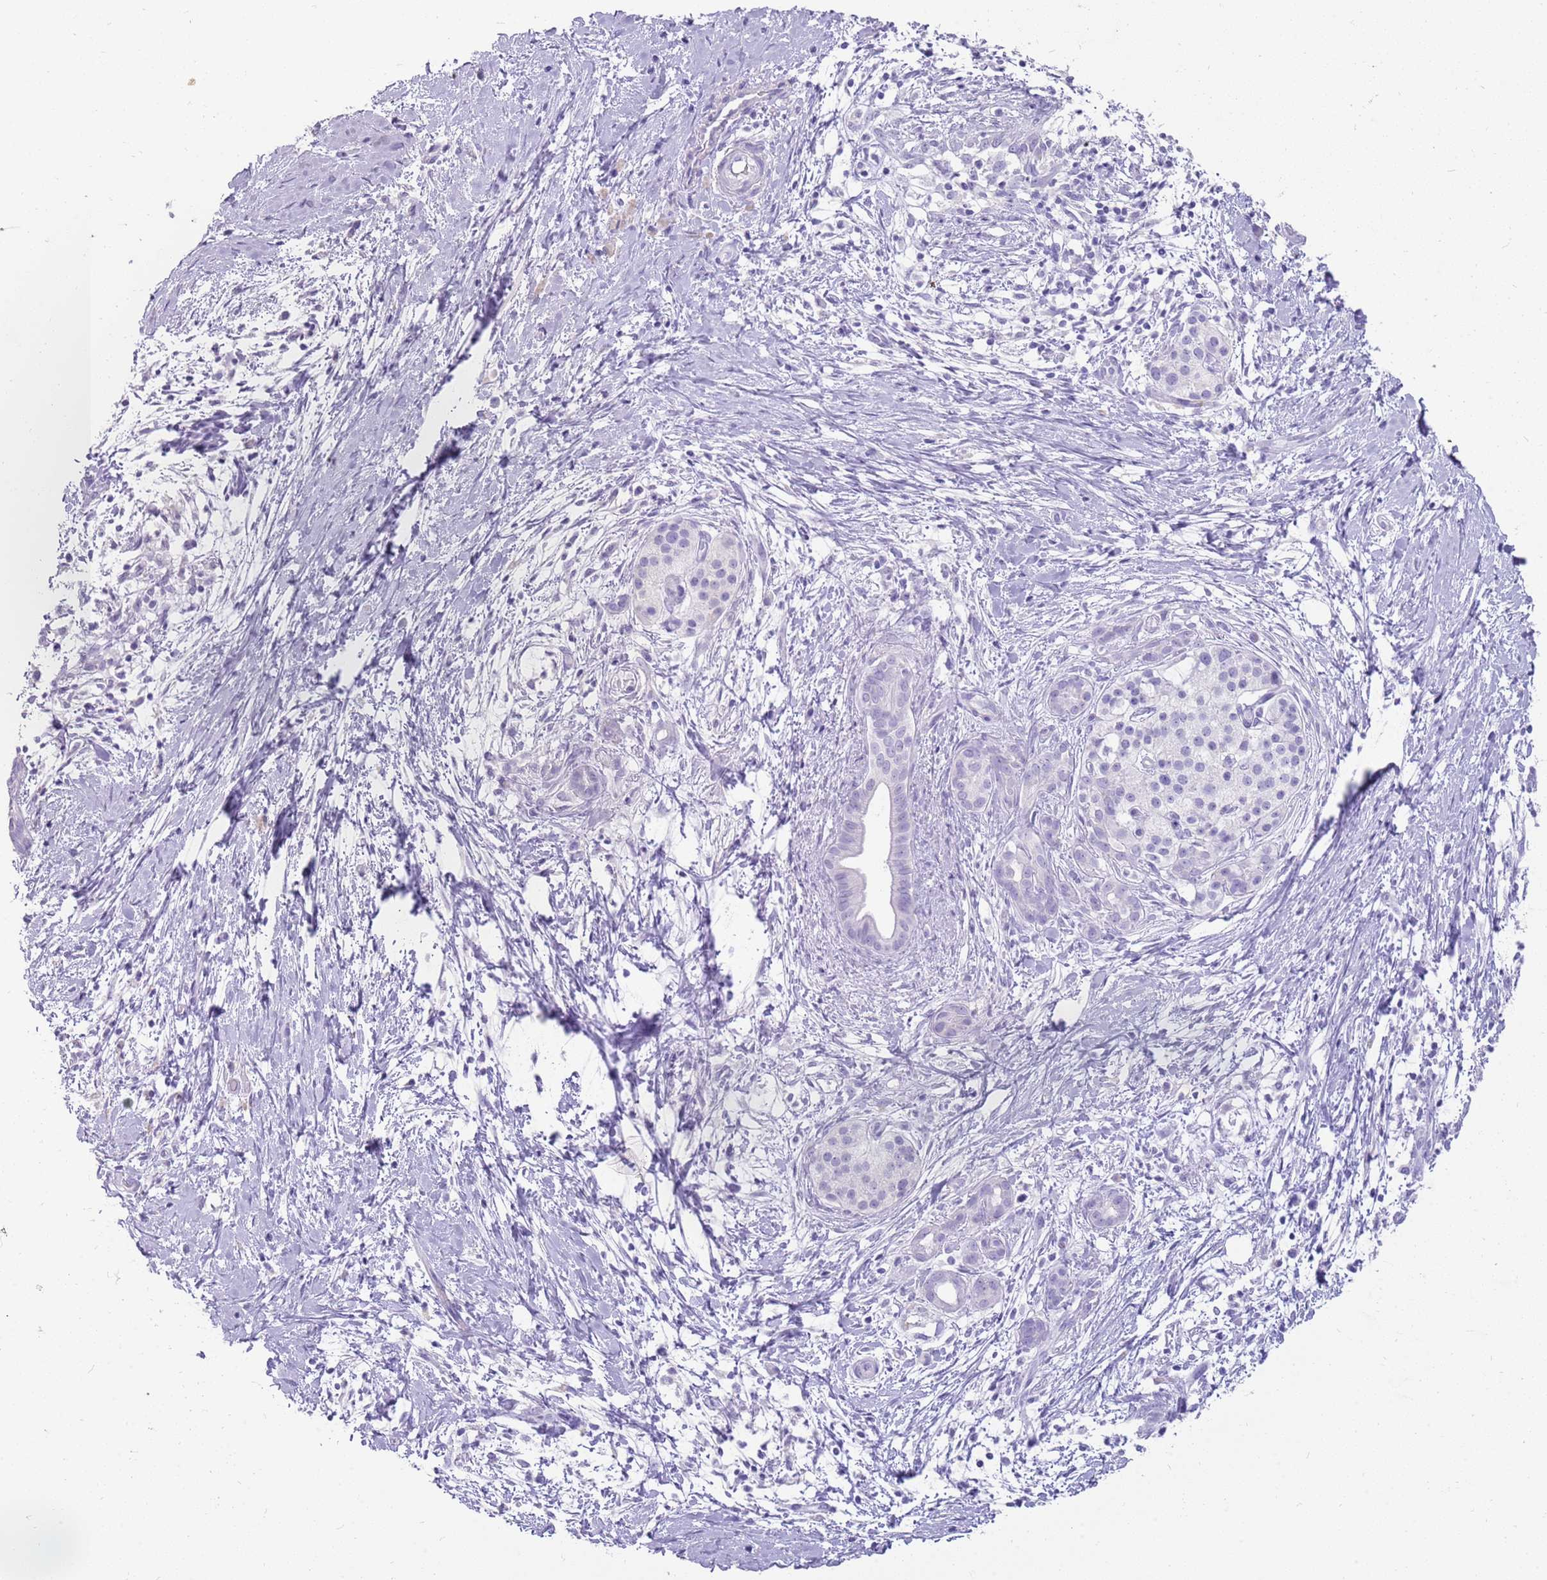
{"staining": {"intensity": "negative", "quantity": "none", "location": "none"}, "tissue": "pancreatic cancer", "cell_type": "Tumor cells", "image_type": "cancer", "snomed": [{"axis": "morphology", "description": "Adenocarcinoma, NOS"}, {"axis": "topography", "description": "Pancreas"}], "caption": "High magnification brightfield microscopy of pancreatic cancer stained with DAB (brown) and counterstained with hematoxylin (blue): tumor cells show no significant positivity.", "gene": "NBPF3", "patient": {"sex": "male", "age": 58}}